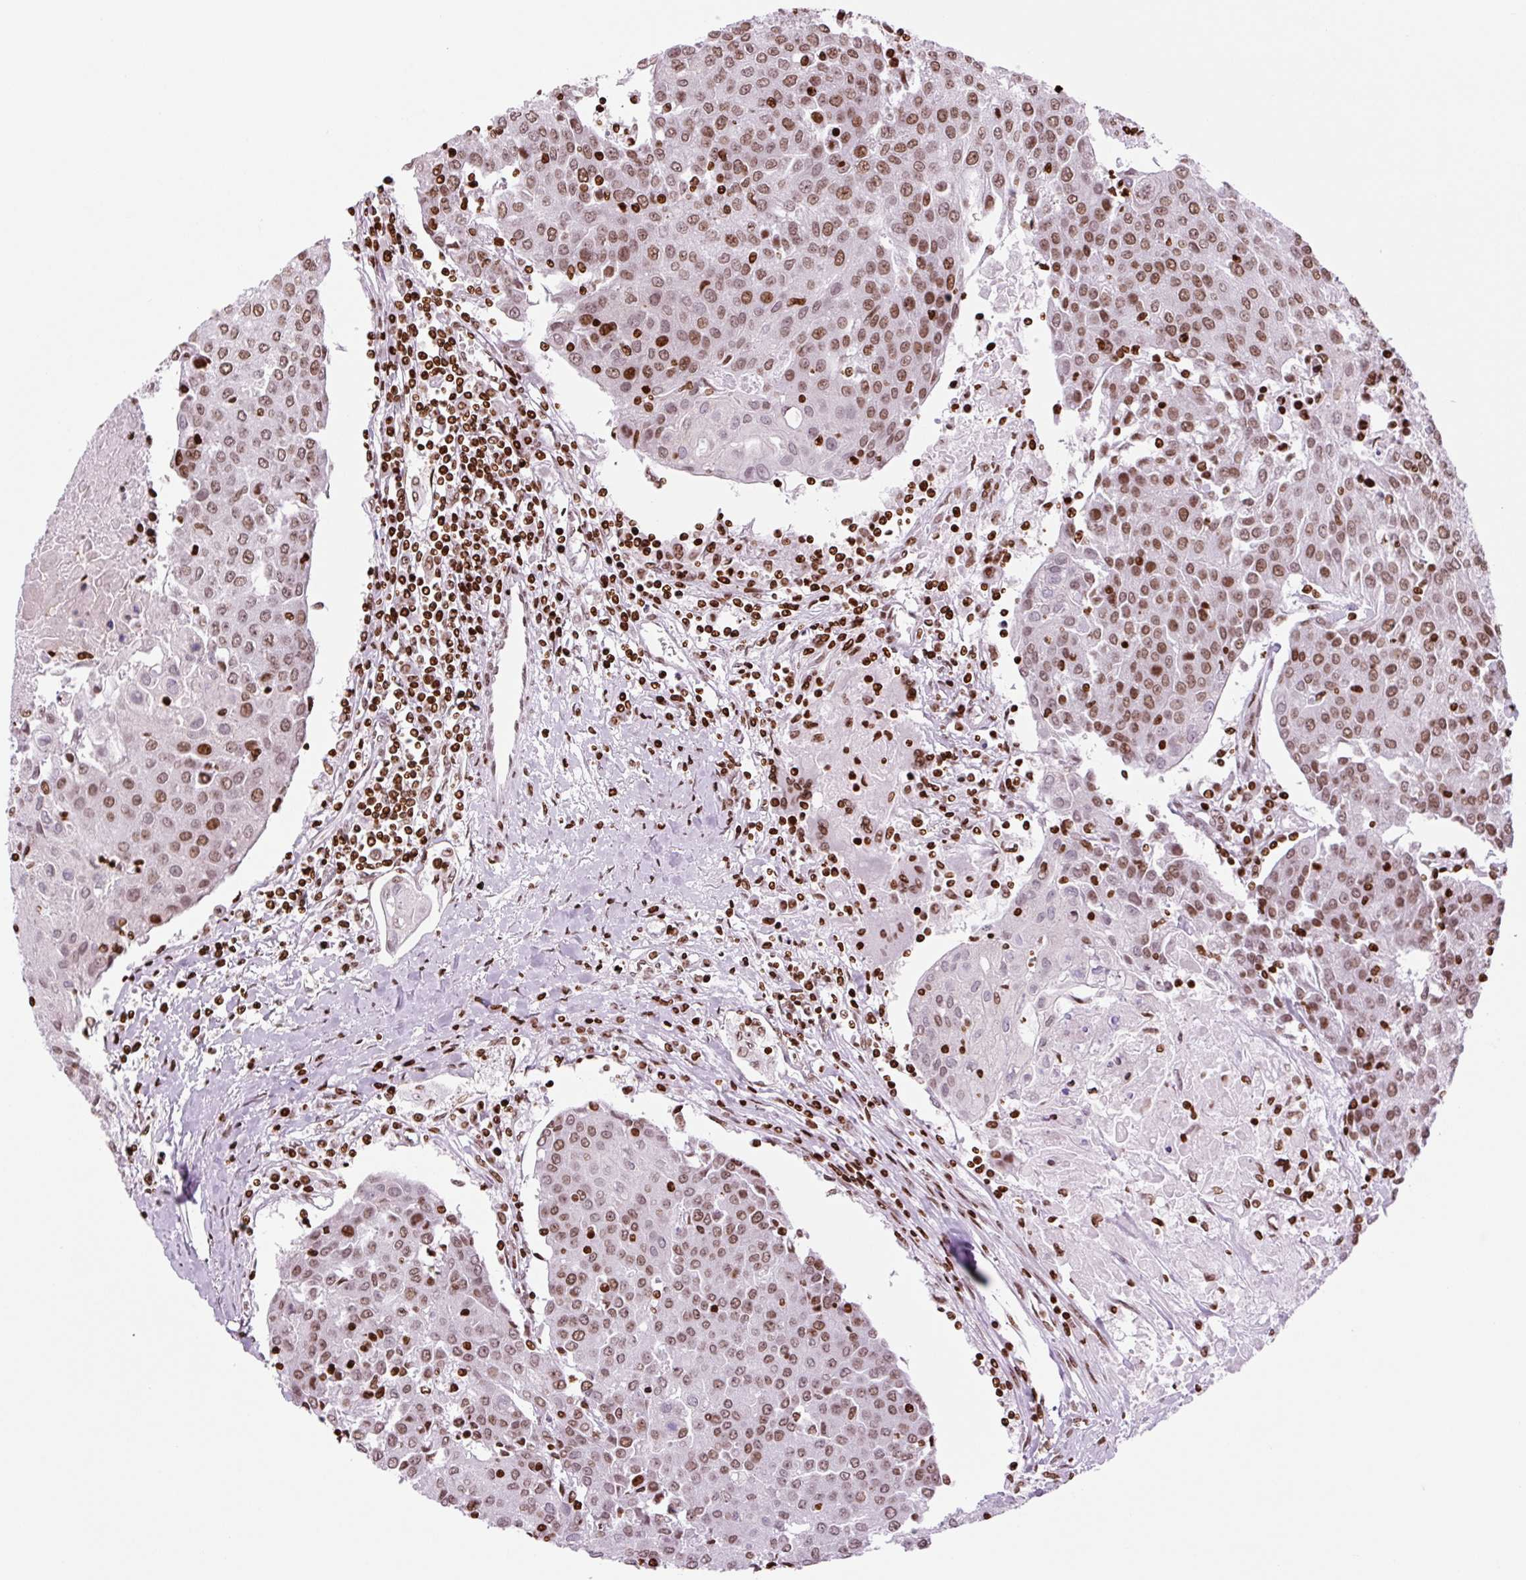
{"staining": {"intensity": "moderate", "quantity": ">75%", "location": "nuclear"}, "tissue": "urothelial cancer", "cell_type": "Tumor cells", "image_type": "cancer", "snomed": [{"axis": "morphology", "description": "Urothelial carcinoma, High grade"}, {"axis": "topography", "description": "Urinary bladder"}], "caption": "Protein staining reveals moderate nuclear positivity in approximately >75% of tumor cells in high-grade urothelial carcinoma. The protein of interest is stained brown, and the nuclei are stained in blue (DAB IHC with brightfield microscopy, high magnification).", "gene": "H1-3", "patient": {"sex": "female", "age": 85}}